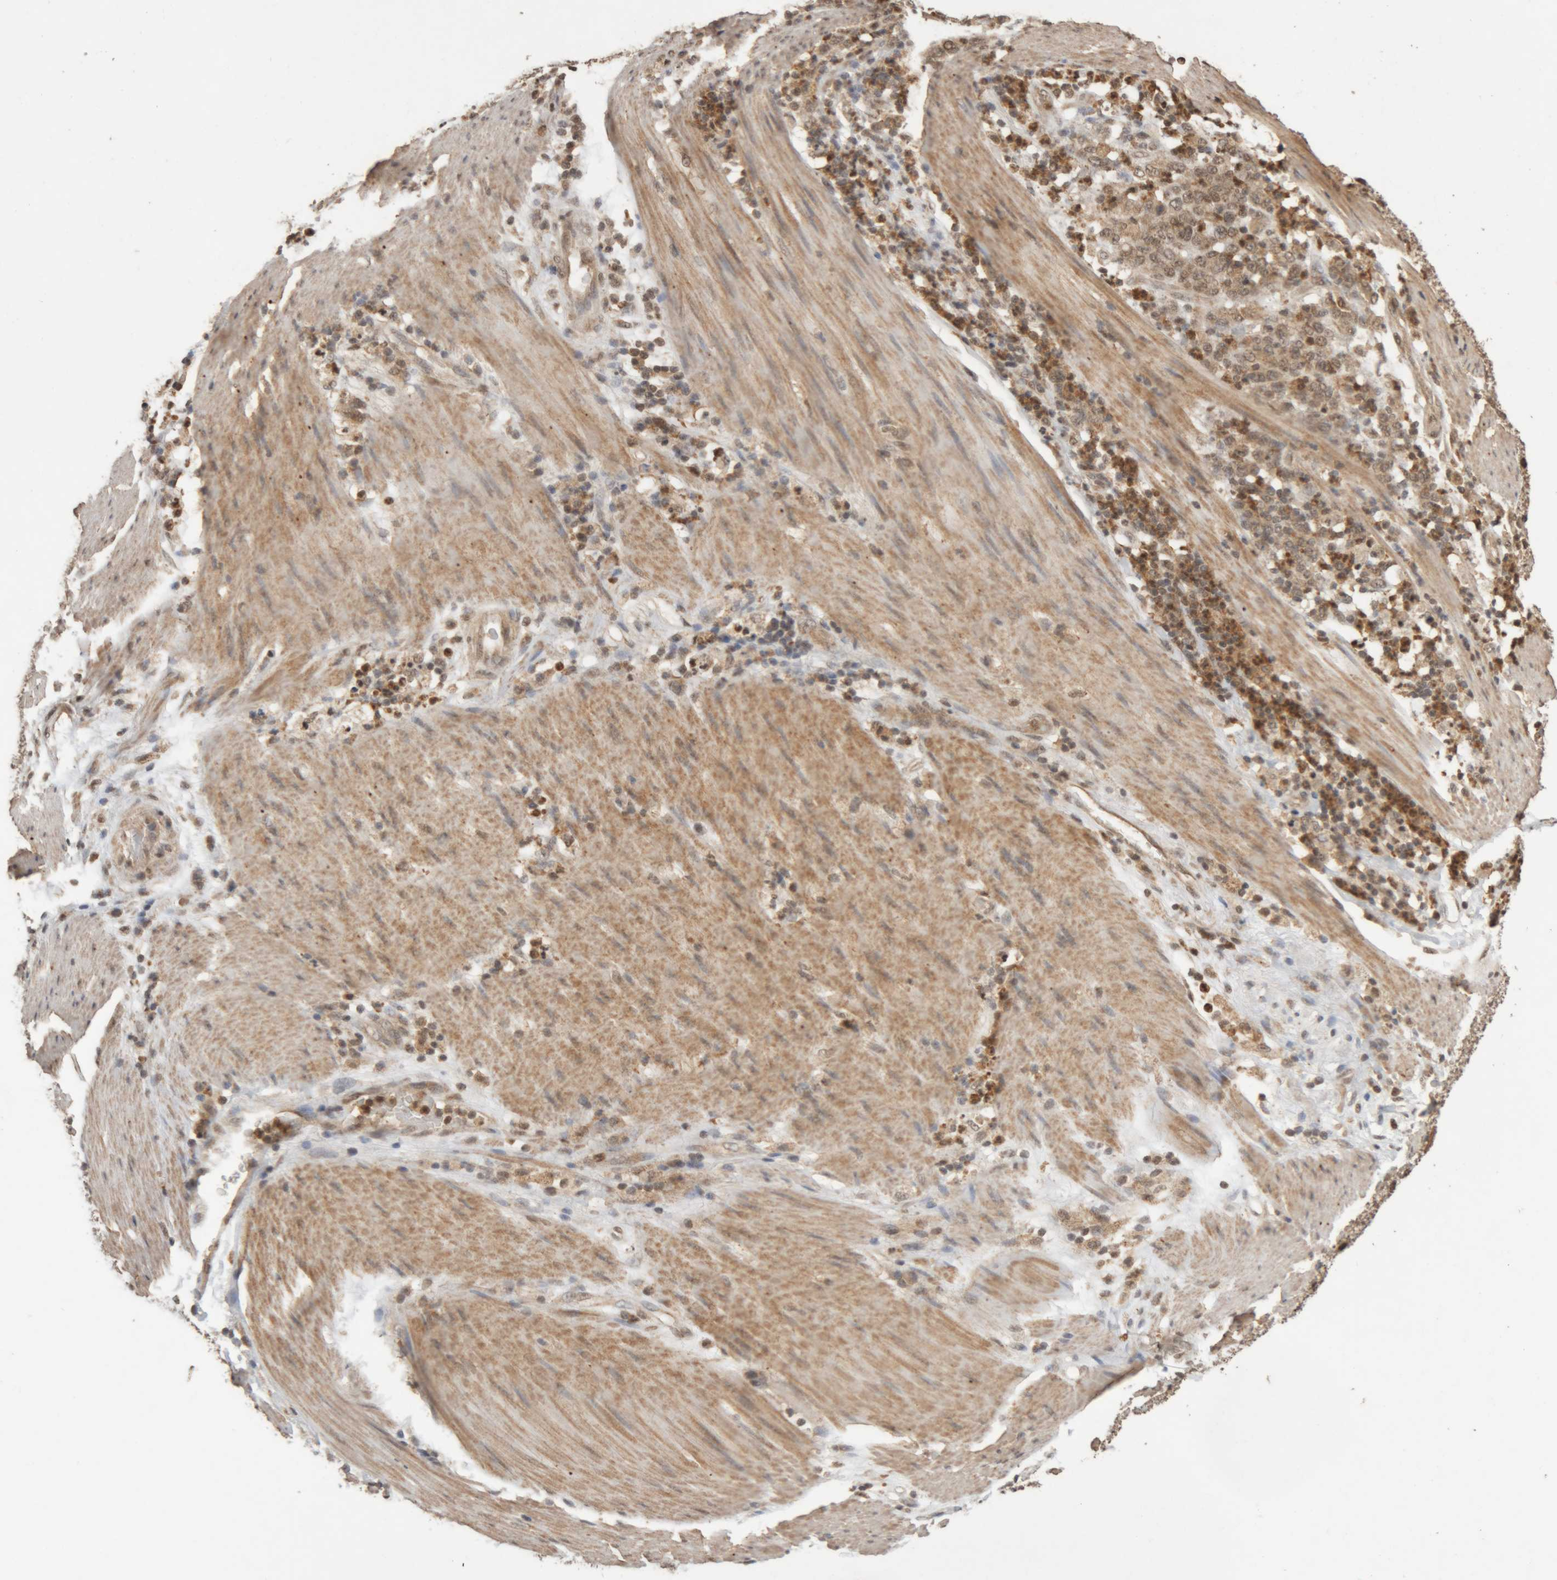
{"staining": {"intensity": "weak", "quantity": ">75%", "location": "cytoplasmic/membranous,nuclear"}, "tissue": "stomach cancer", "cell_type": "Tumor cells", "image_type": "cancer", "snomed": [{"axis": "morphology", "description": "Adenocarcinoma, NOS"}, {"axis": "topography", "description": "Stomach, lower"}], "caption": "Approximately >75% of tumor cells in human stomach cancer show weak cytoplasmic/membranous and nuclear protein staining as visualized by brown immunohistochemical staining.", "gene": "KEAP1", "patient": {"sex": "female", "age": 71}}